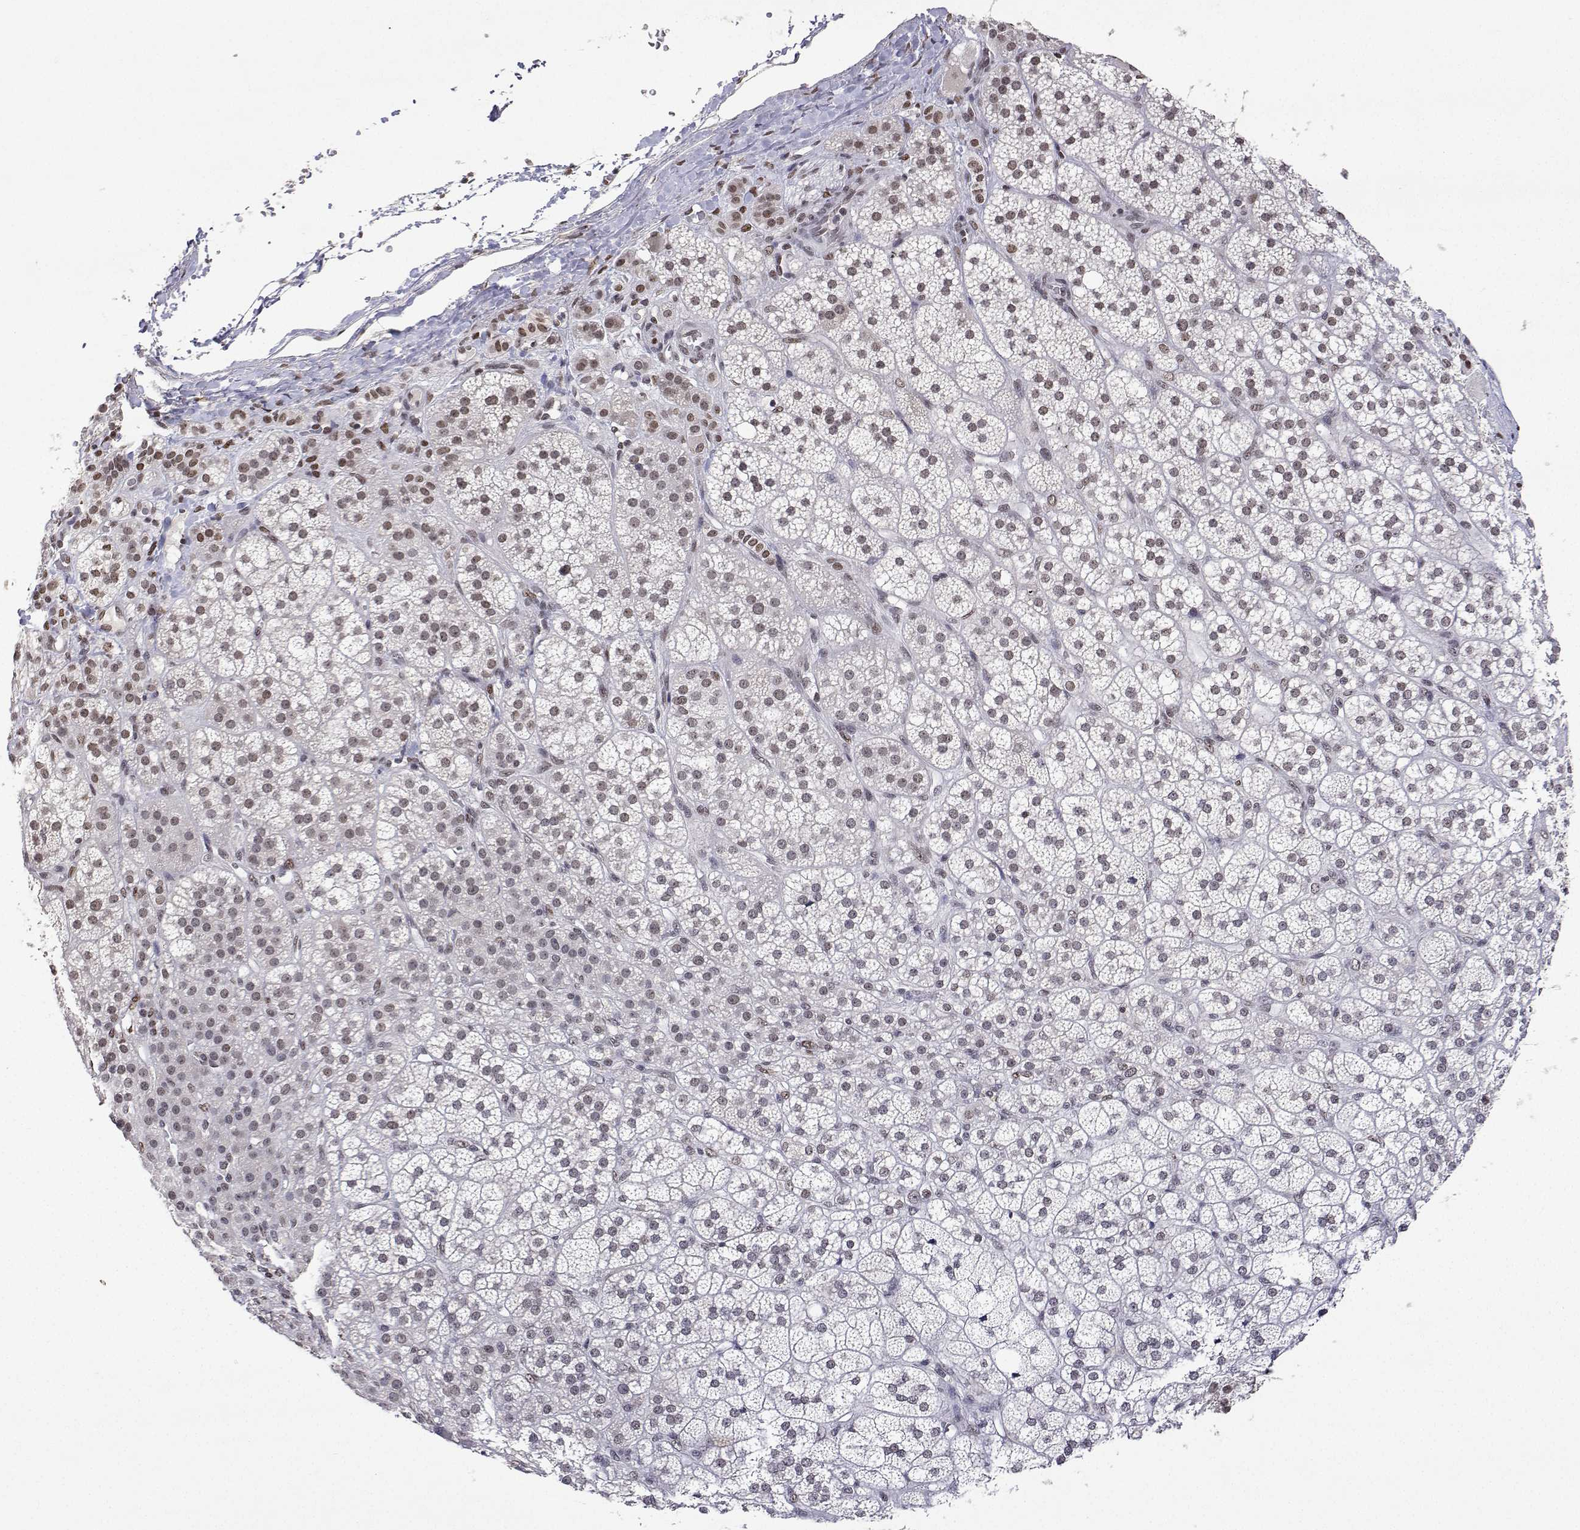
{"staining": {"intensity": "weak", "quantity": "25%-75%", "location": "nuclear"}, "tissue": "adrenal gland", "cell_type": "Glandular cells", "image_type": "normal", "snomed": [{"axis": "morphology", "description": "Normal tissue, NOS"}, {"axis": "topography", "description": "Adrenal gland"}], "caption": "Brown immunohistochemical staining in normal human adrenal gland demonstrates weak nuclear expression in about 25%-75% of glandular cells.", "gene": "XPC", "patient": {"sex": "female", "age": 60}}